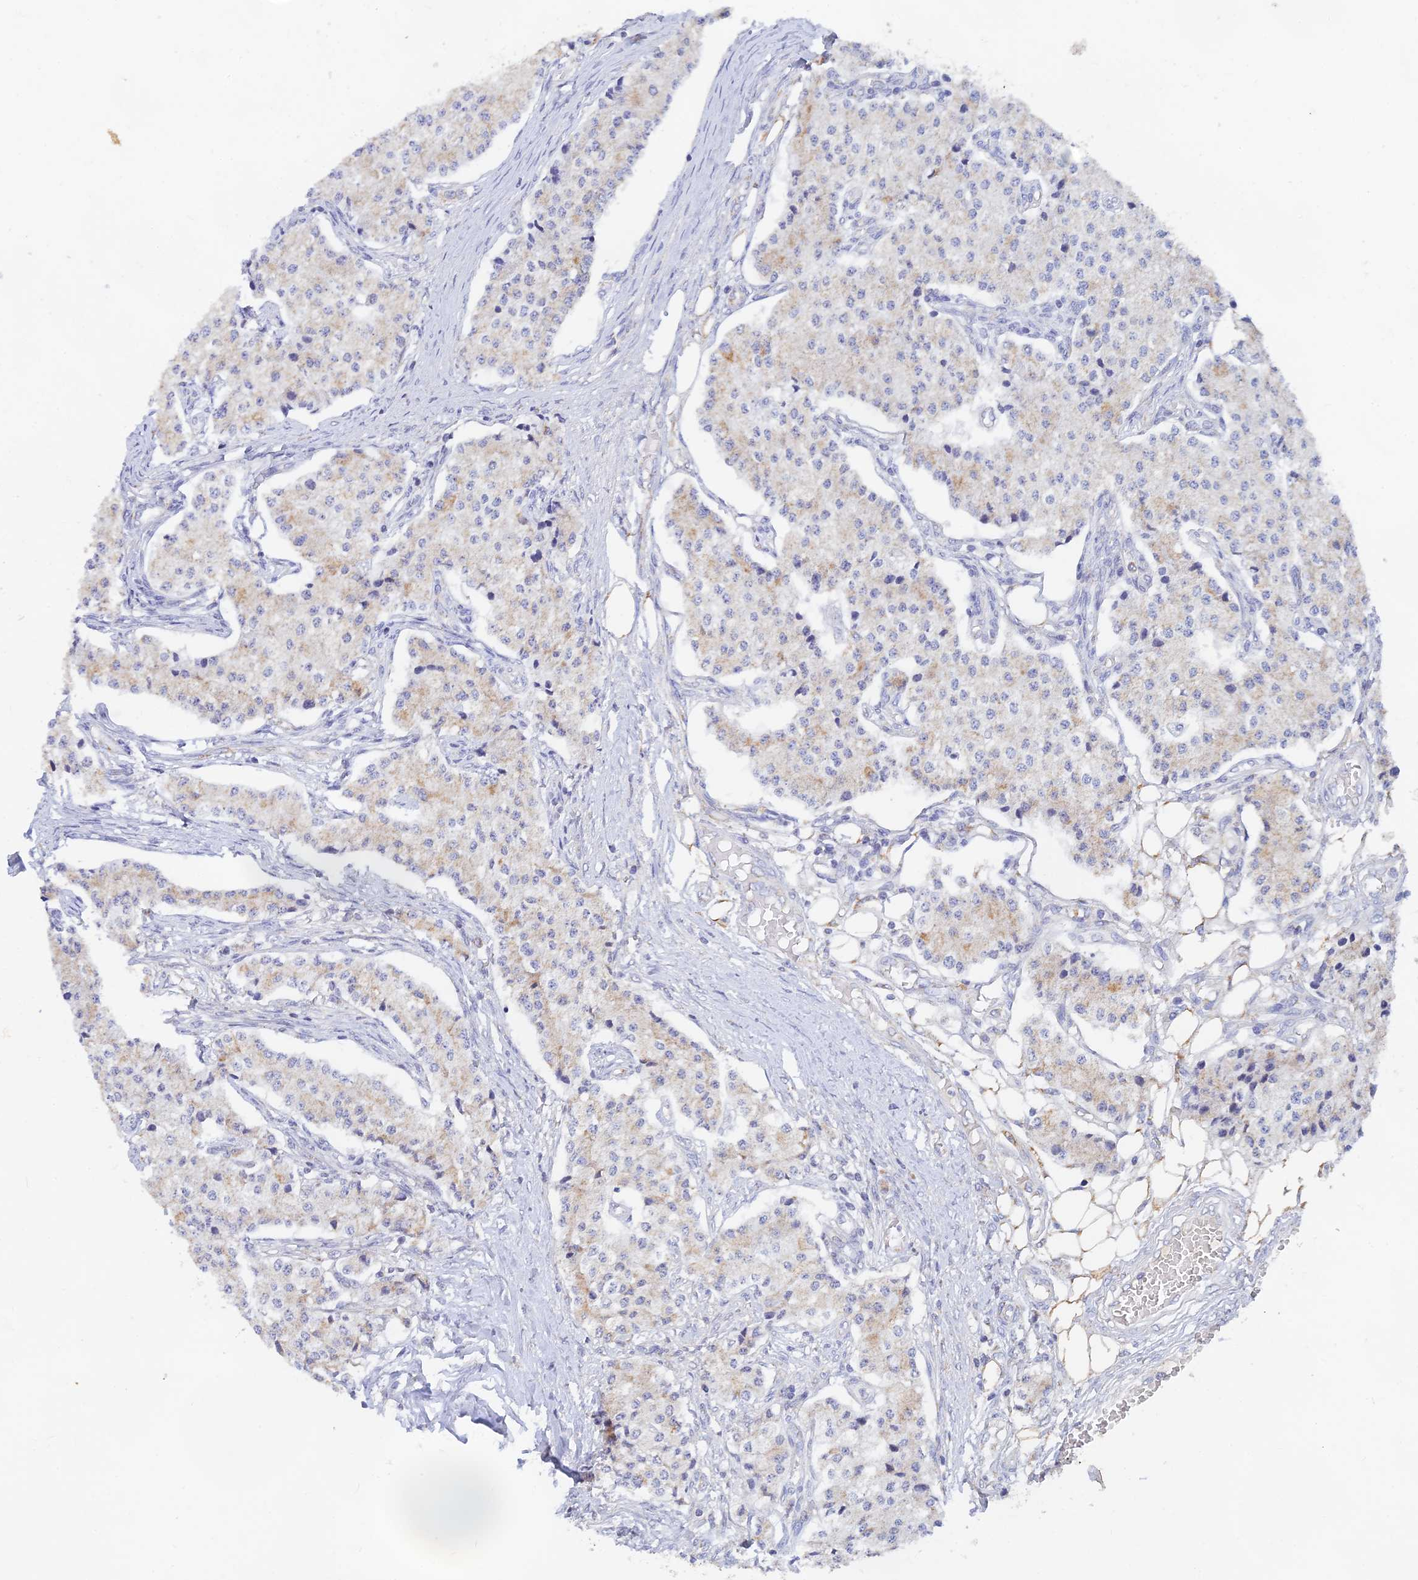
{"staining": {"intensity": "weak", "quantity": "<25%", "location": "cytoplasmic/membranous"}, "tissue": "carcinoid", "cell_type": "Tumor cells", "image_type": "cancer", "snomed": [{"axis": "morphology", "description": "Carcinoid, malignant, NOS"}, {"axis": "topography", "description": "Colon"}], "caption": "Immunohistochemistry (IHC) of human carcinoid demonstrates no positivity in tumor cells.", "gene": "LRIF1", "patient": {"sex": "female", "age": 52}}